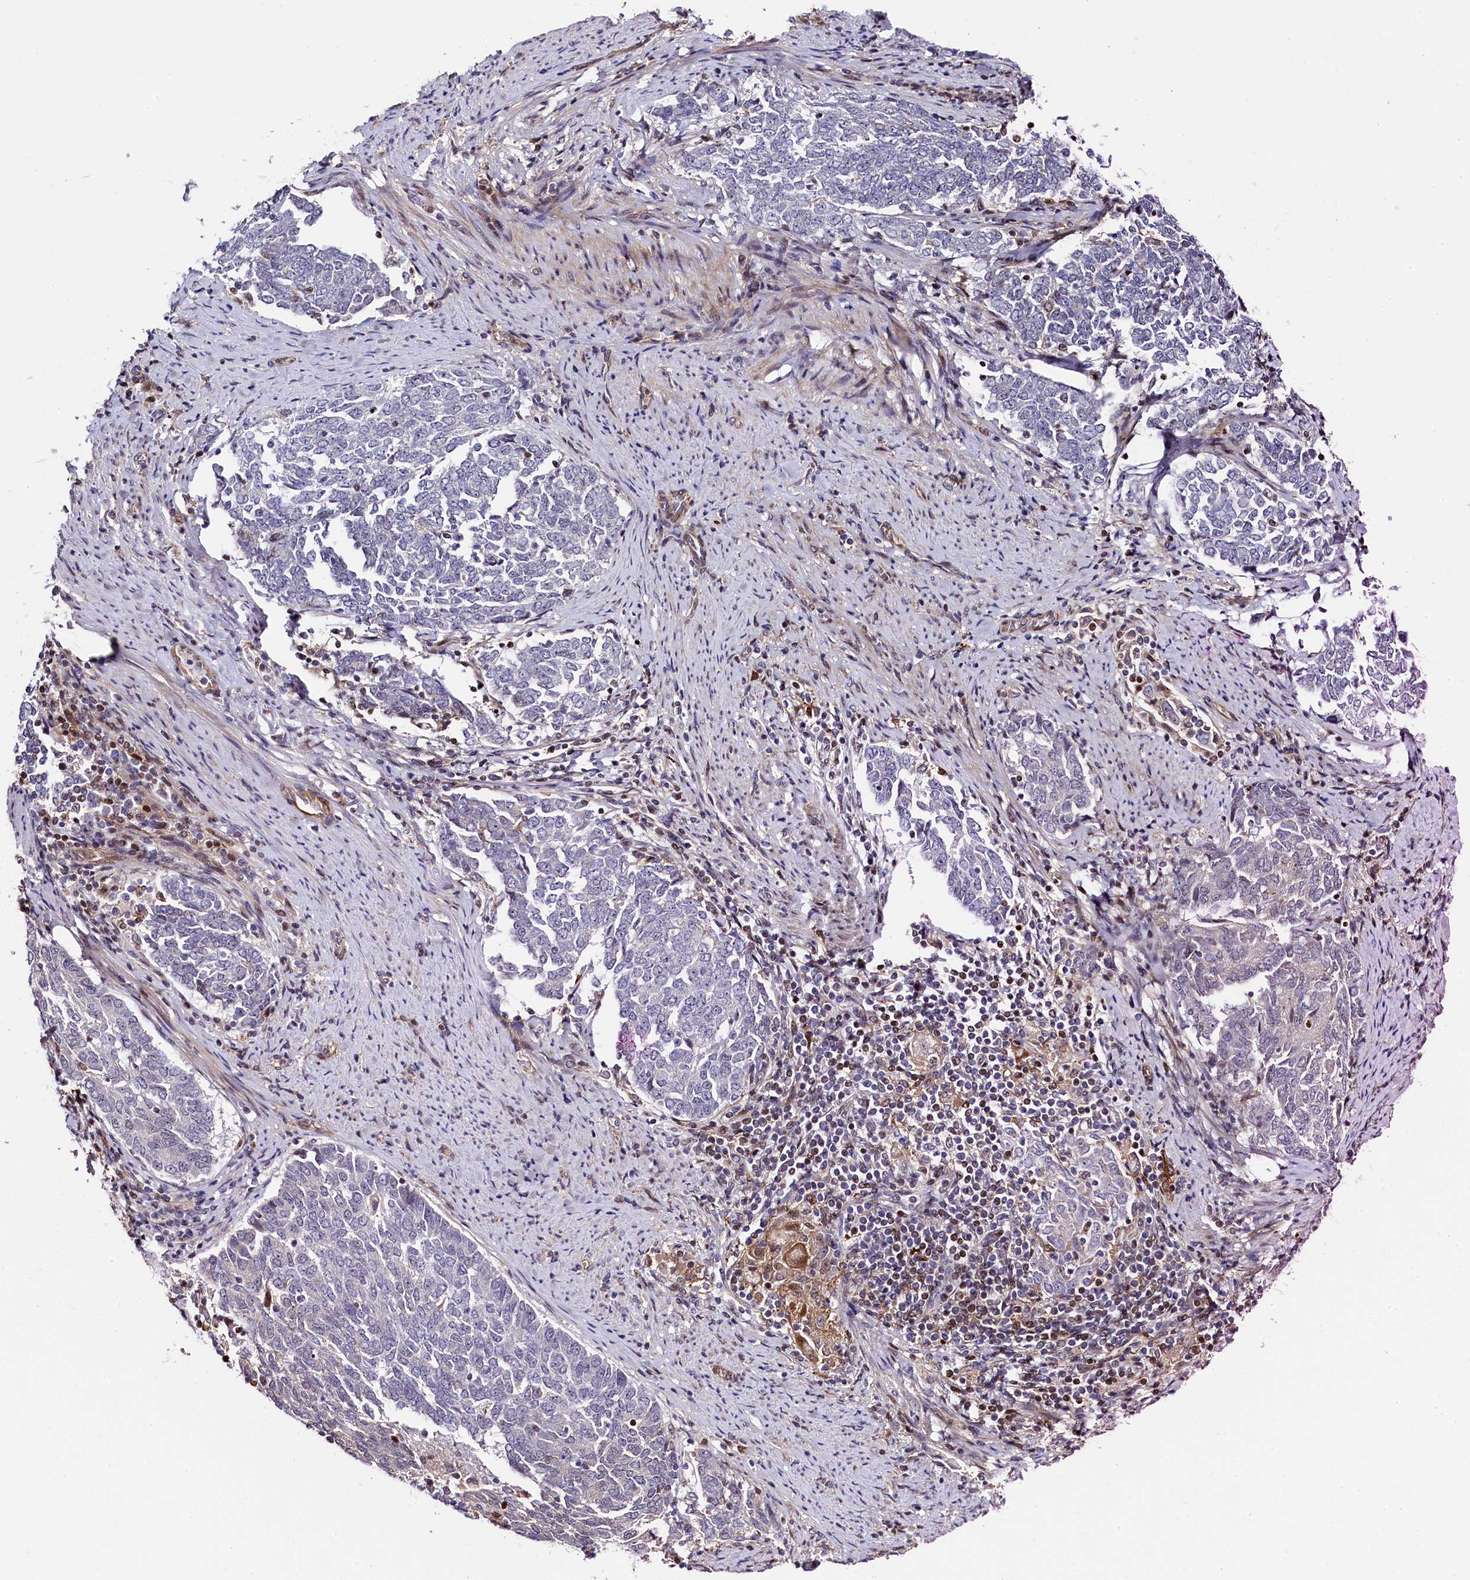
{"staining": {"intensity": "negative", "quantity": "none", "location": "none"}, "tissue": "endometrial cancer", "cell_type": "Tumor cells", "image_type": "cancer", "snomed": [{"axis": "morphology", "description": "Adenocarcinoma, NOS"}, {"axis": "topography", "description": "Endometrium"}], "caption": "The micrograph reveals no staining of tumor cells in endometrial cancer (adenocarcinoma).", "gene": "TGDS", "patient": {"sex": "female", "age": 80}}